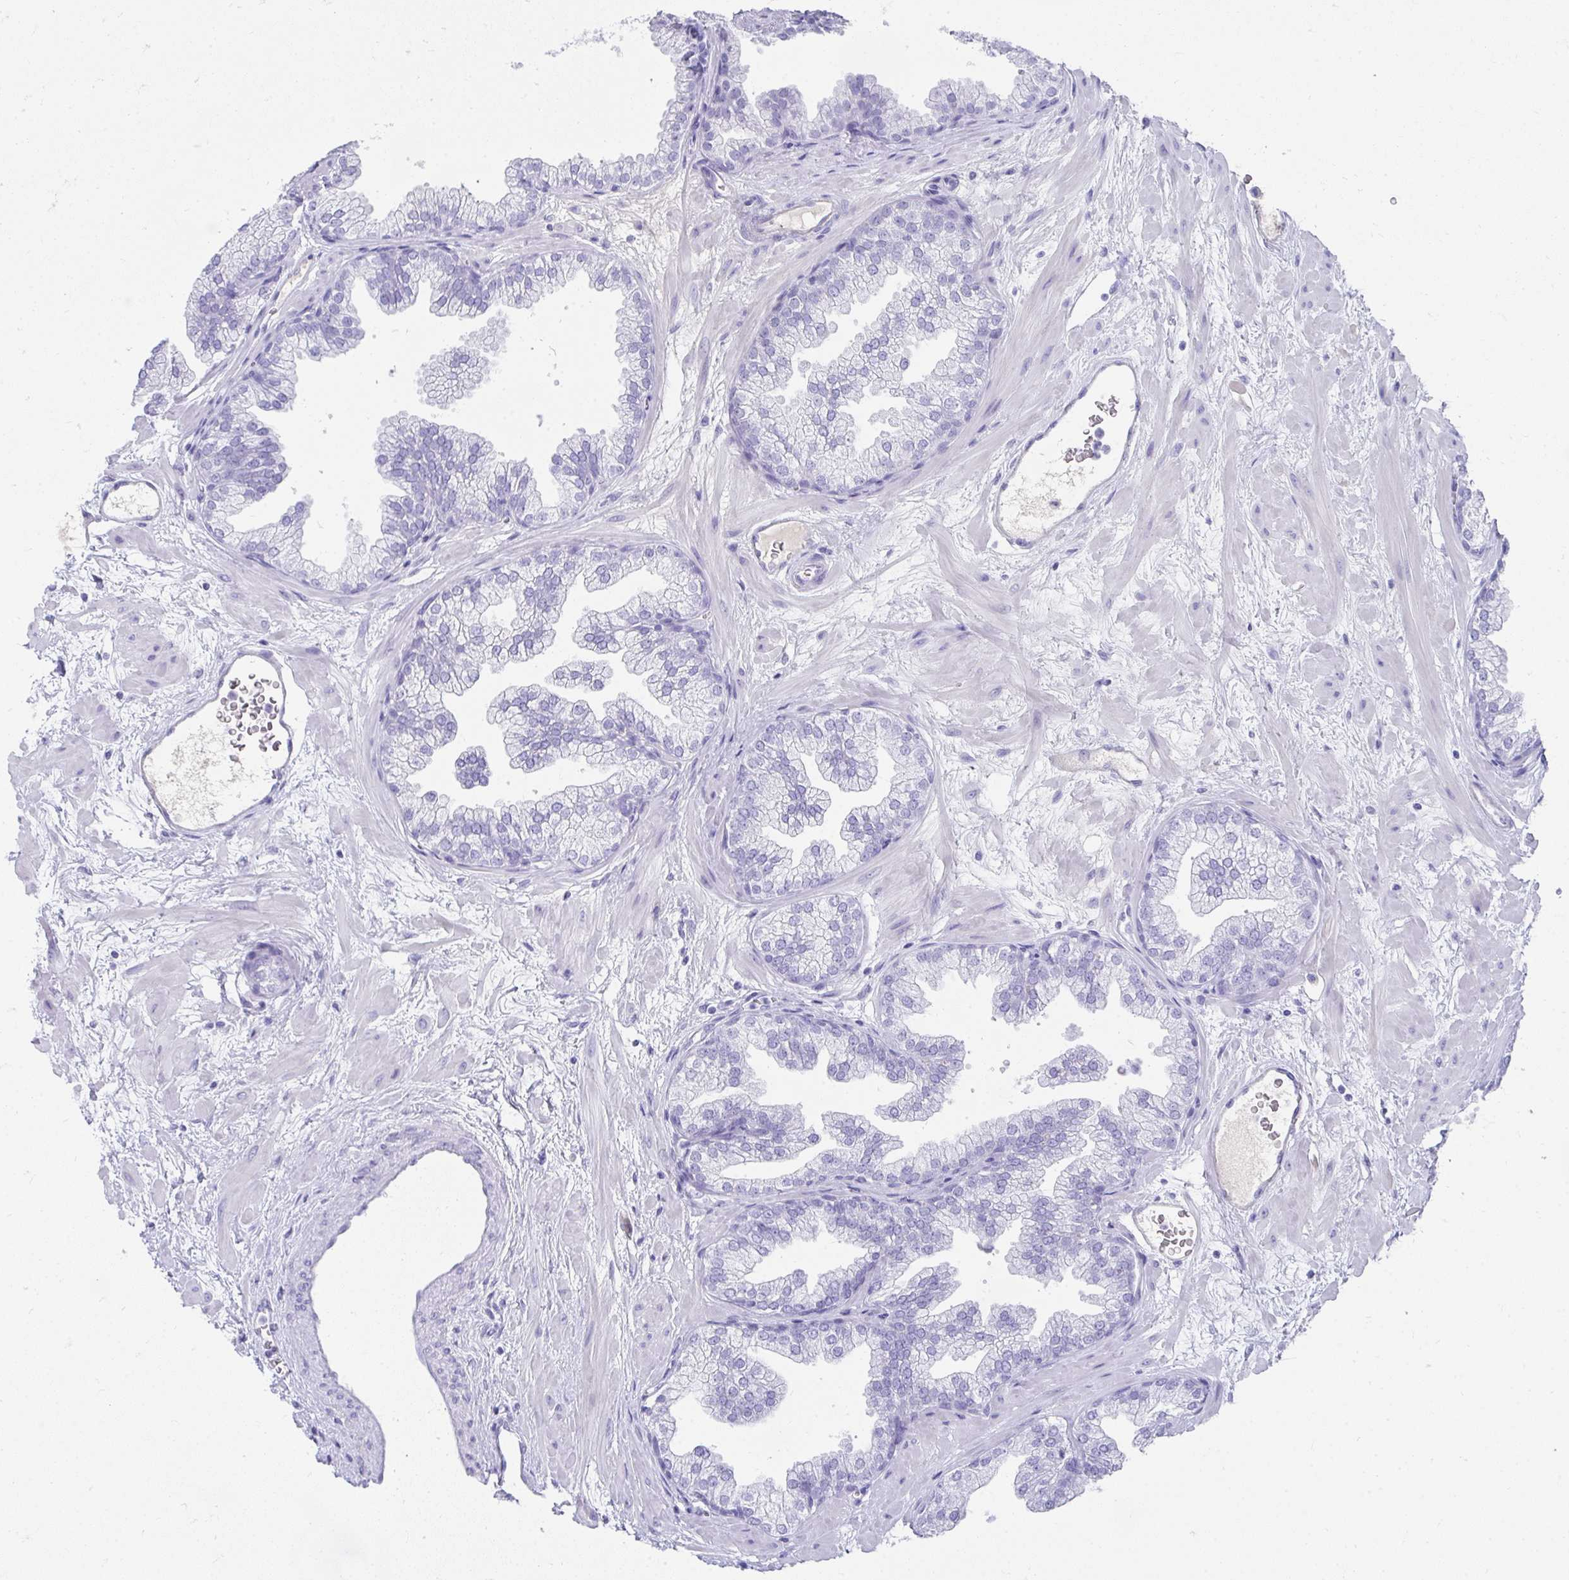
{"staining": {"intensity": "negative", "quantity": "none", "location": "none"}, "tissue": "prostate", "cell_type": "Glandular cells", "image_type": "normal", "snomed": [{"axis": "morphology", "description": "Normal tissue, NOS"}, {"axis": "topography", "description": "Prostate"}], "caption": "Protein analysis of unremarkable prostate demonstrates no significant positivity in glandular cells. (Immunohistochemistry (ihc), brightfield microscopy, high magnification).", "gene": "TNNT1", "patient": {"sex": "male", "age": 37}}